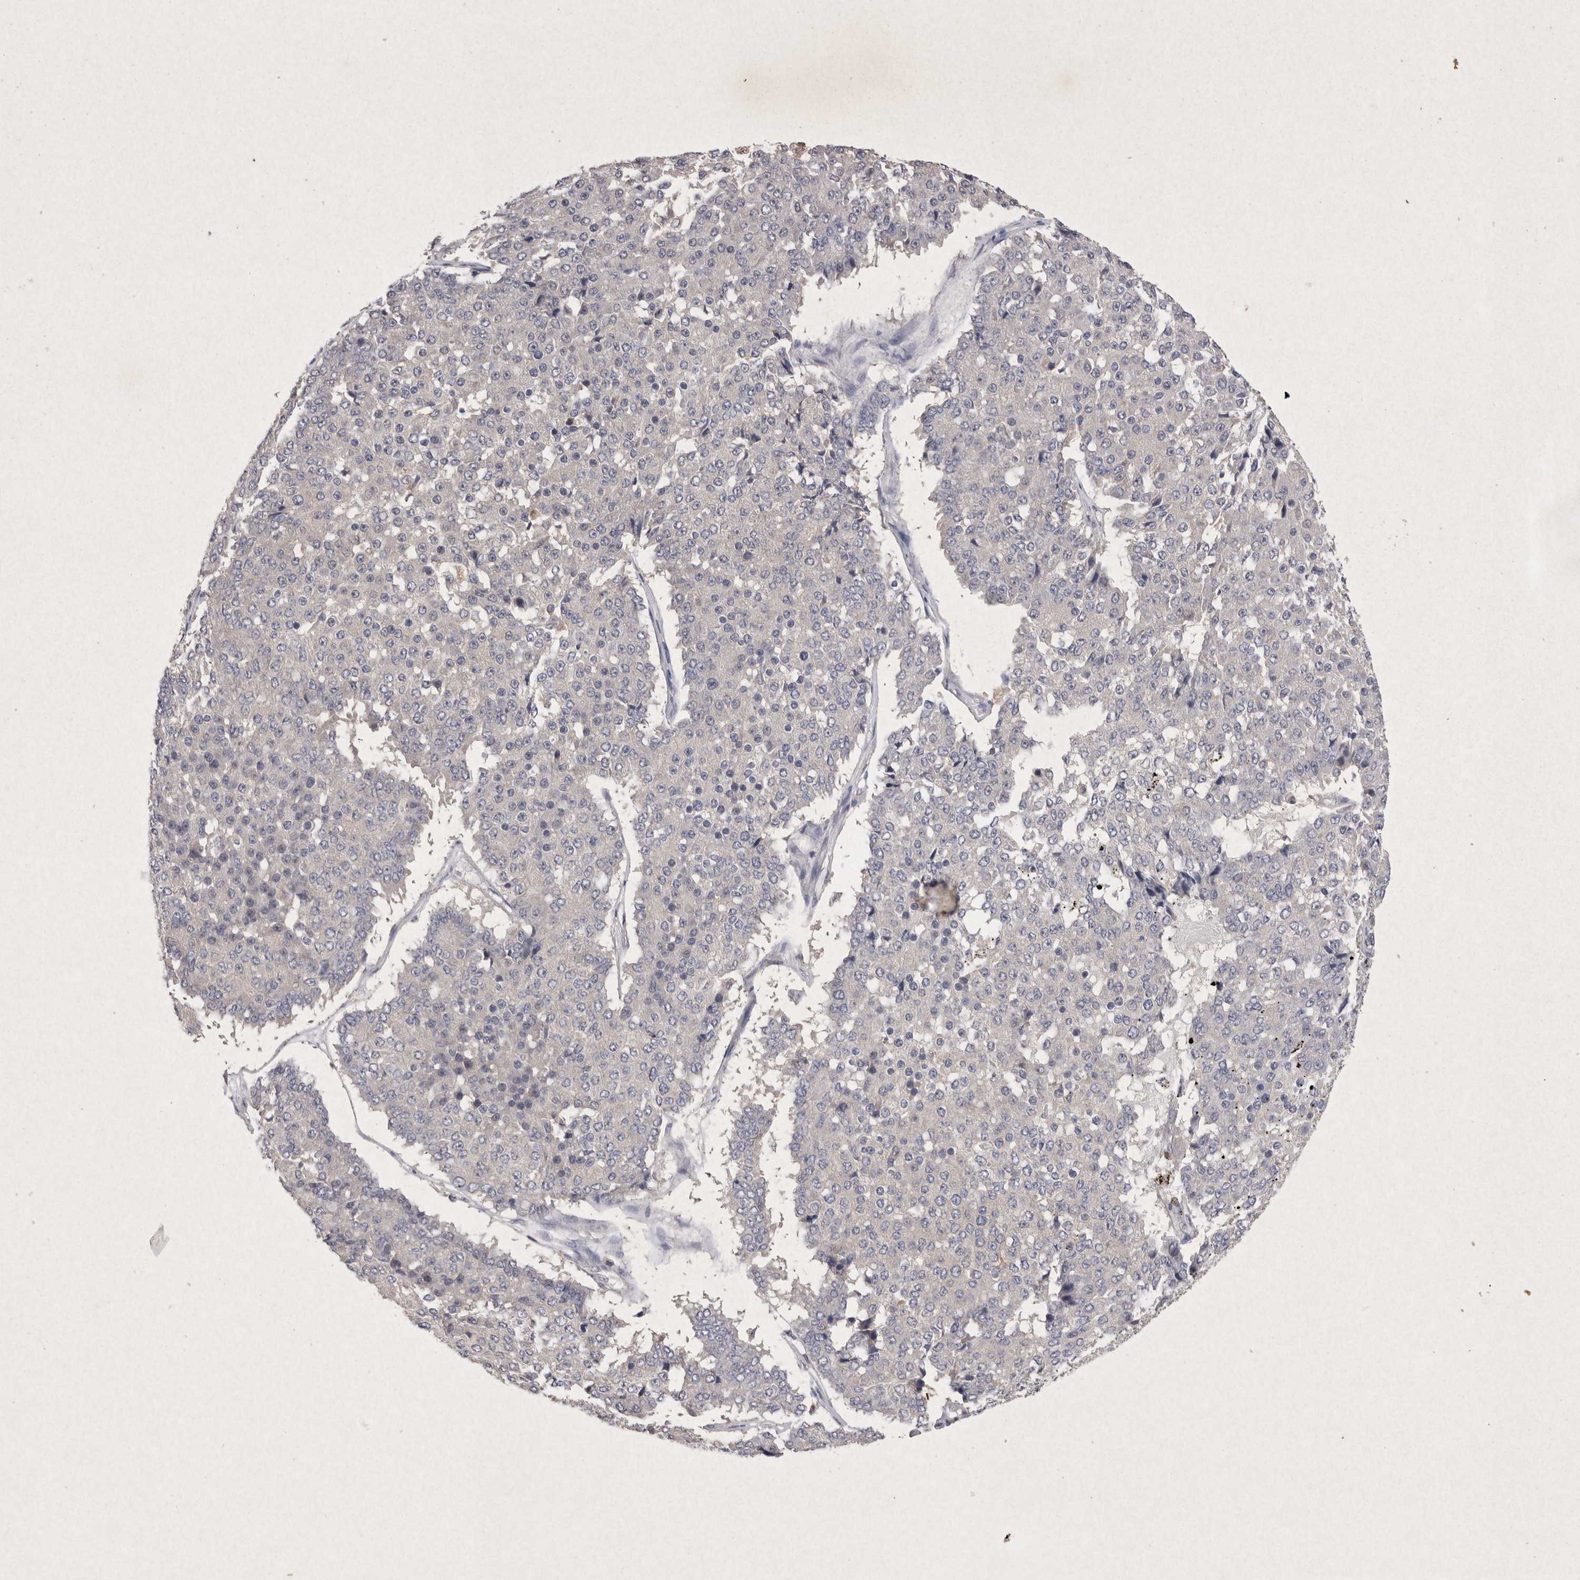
{"staining": {"intensity": "negative", "quantity": "none", "location": "none"}, "tissue": "pancreatic cancer", "cell_type": "Tumor cells", "image_type": "cancer", "snomed": [{"axis": "morphology", "description": "Adenocarcinoma, NOS"}, {"axis": "topography", "description": "Pancreas"}], "caption": "Tumor cells show no significant expression in adenocarcinoma (pancreatic).", "gene": "RASSF3", "patient": {"sex": "male", "age": 50}}